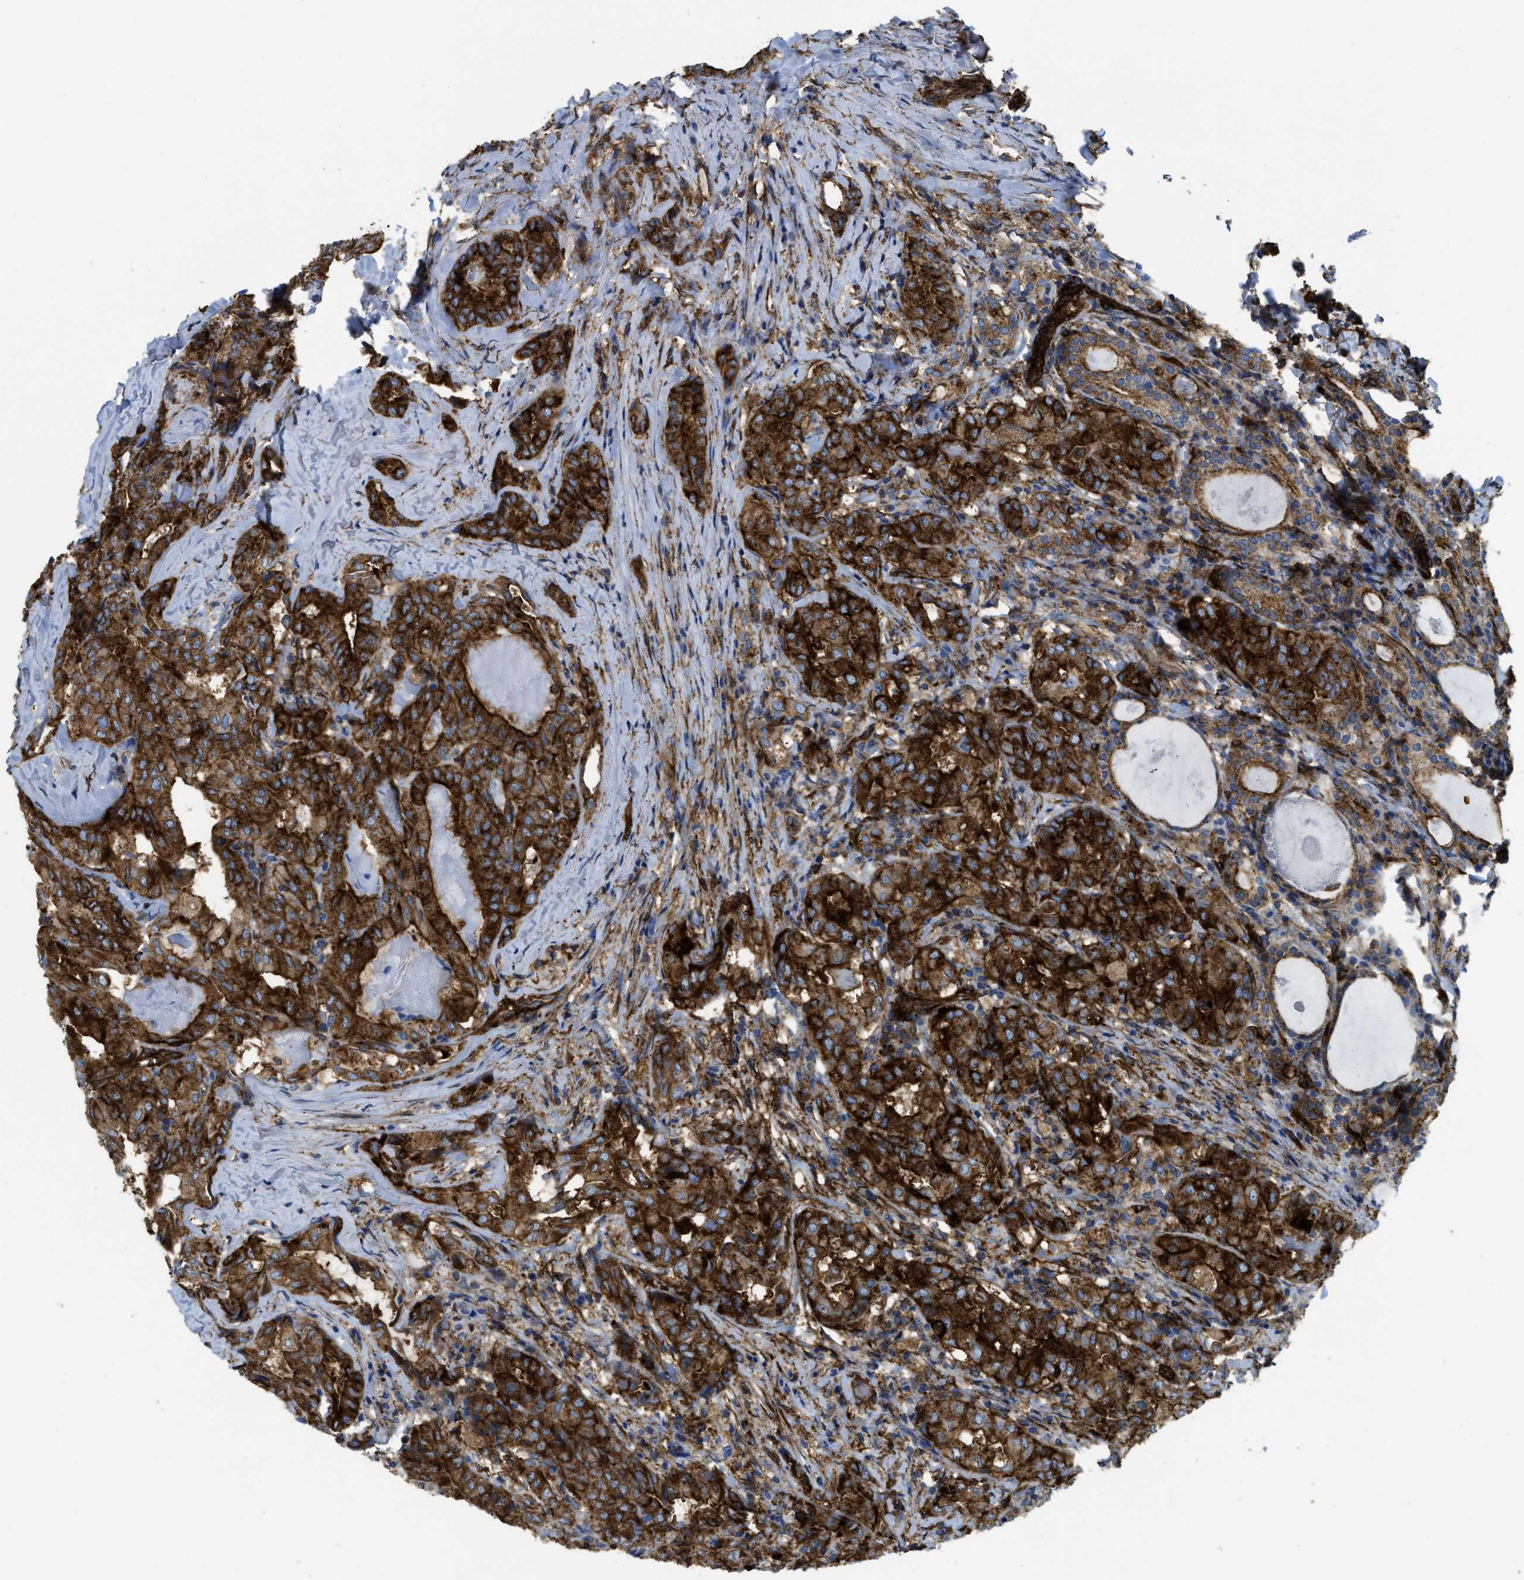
{"staining": {"intensity": "strong", "quantity": ">75%", "location": "cytoplasmic/membranous"}, "tissue": "thyroid cancer", "cell_type": "Tumor cells", "image_type": "cancer", "snomed": [{"axis": "morphology", "description": "Papillary adenocarcinoma, NOS"}, {"axis": "topography", "description": "Thyroid gland"}], "caption": "The image reveals a brown stain indicating the presence of a protein in the cytoplasmic/membranous of tumor cells in thyroid papillary adenocarcinoma. The staining was performed using DAB (3,3'-diaminobenzidine), with brown indicating positive protein expression. Nuclei are stained blue with hematoxylin.", "gene": "HIP1", "patient": {"sex": "female", "age": 42}}